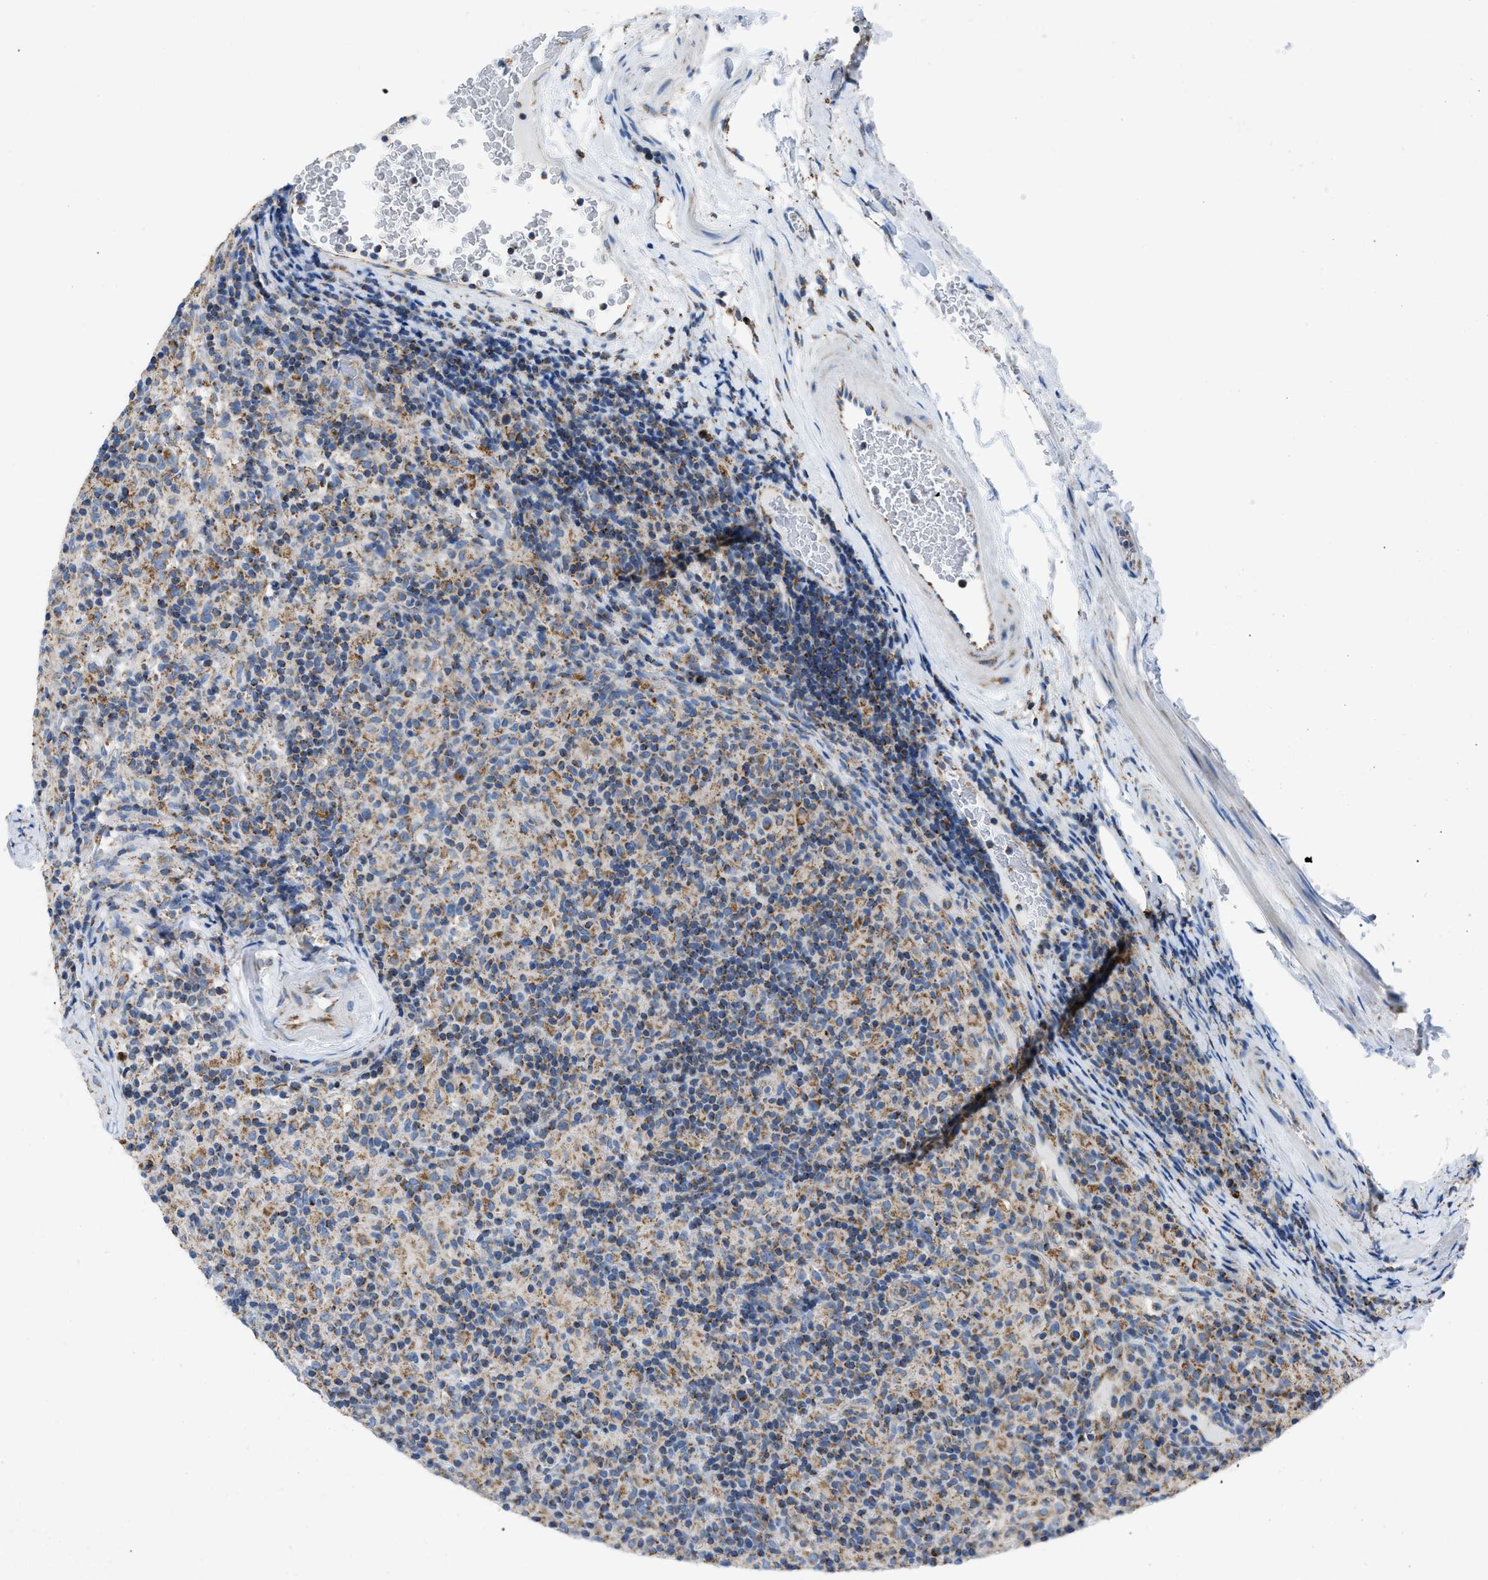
{"staining": {"intensity": "weak", "quantity": ">75%", "location": "cytoplasmic/membranous"}, "tissue": "lymphoma", "cell_type": "Tumor cells", "image_type": "cancer", "snomed": [{"axis": "morphology", "description": "Hodgkin's disease, NOS"}, {"axis": "topography", "description": "Lymph node"}], "caption": "About >75% of tumor cells in lymphoma show weak cytoplasmic/membranous protein positivity as visualized by brown immunohistochemical staining.", "gene": "ETFB", "patient": {"sex": "male", "age": 70}}